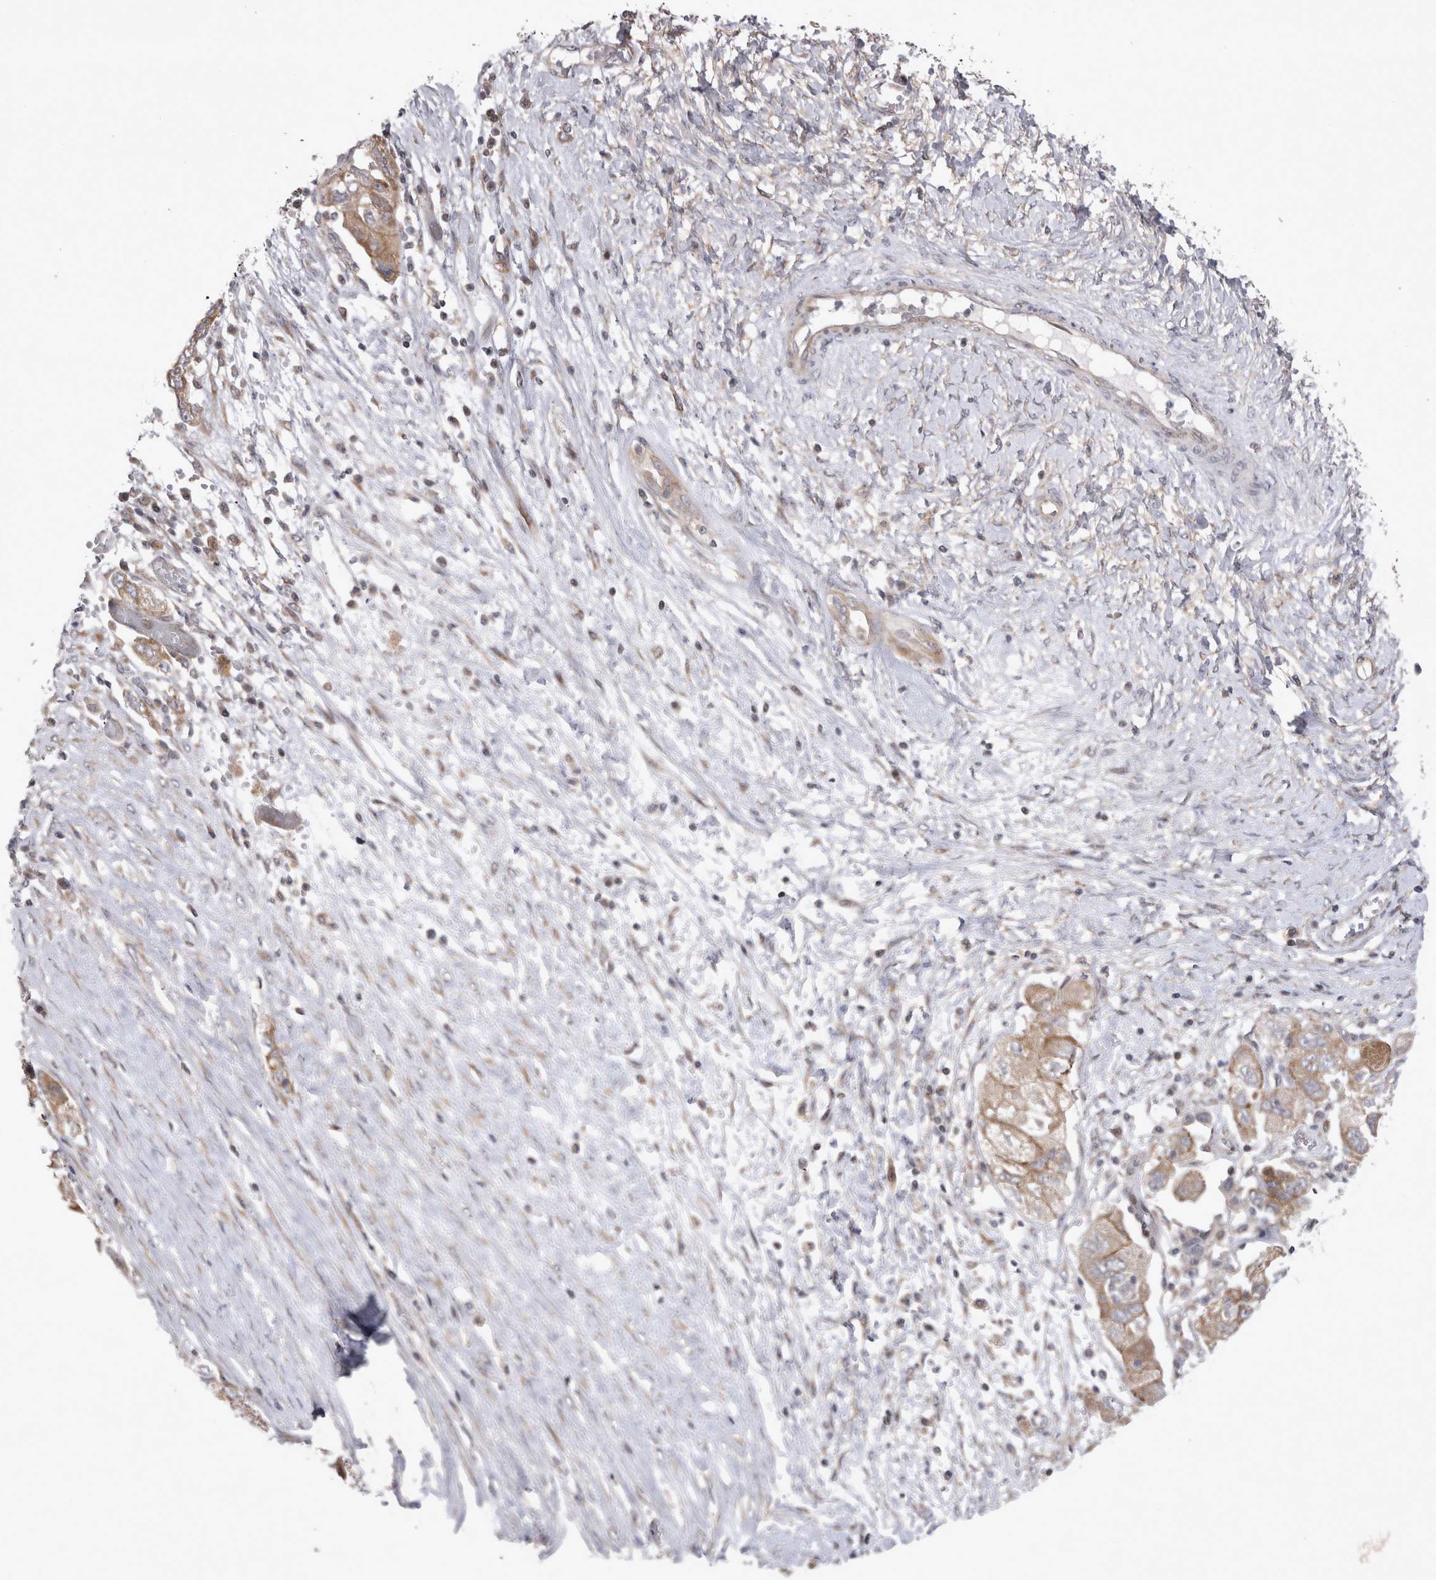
{"staining": {"intensity": "moderate", "quantity": ">75%", "location": "cytoplasmic/membranous"}, "tissue": "ovarian cancer", "cell_type": "Tumor cells", "image_type": "cancer", "snomed": [{"axis": "morphology", "description": "Carcinoma, NOS"}, {"axis": "morphology", "description": "Cystadenocarcinoma, serous, NOS"}, {"axis": "topography", "description": "Ovary"}], "caption": "The photomicrograph displays staining of ovarian cancer (serous cystadenocarcinoma), revealing moderate cytoplasmic/membranous protein staining (brown color) within tumor cells. (IHC, brightfield microscopy, high magnification).", "gene": "NENF", "patient": {"sex": "female", "age": 69}}